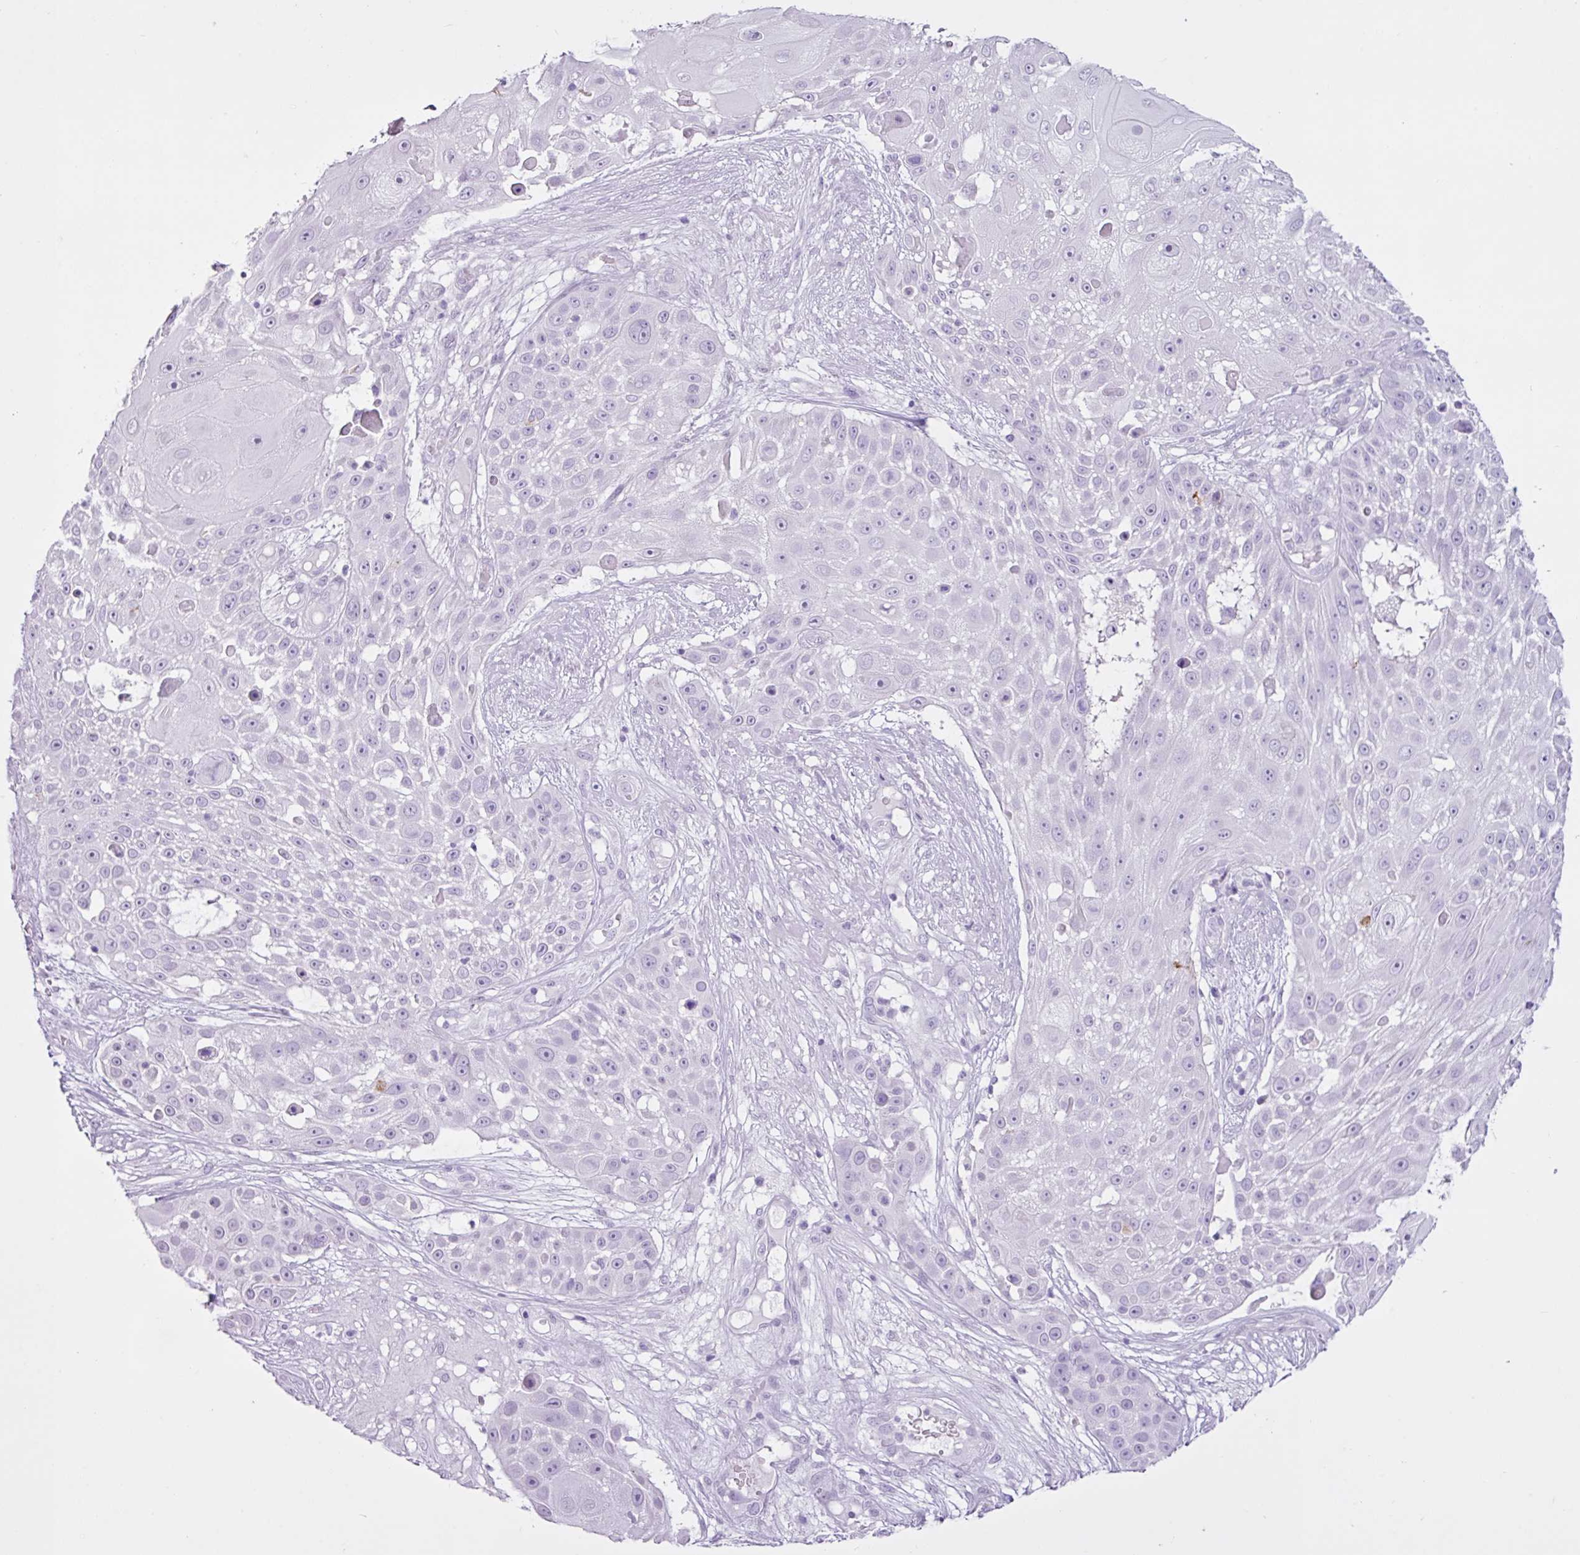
{"staining": {"intensity": "negative", "quantity": "none", "location": "none"}, "tissue": "skin cancer", "cell_type": "Tumor cells", "image_type": "cancer", "snomed": [{"axis": "morphology", "description": "Squamous cell carcinoma, NOS"}, {"axis": "topography", "description": "Skin"}], "caption": "Photomicrograph shows no significant protein staining in tumor cells of skin cancer. Nuclei are stained in blue.", "gene": "PGR", "patient": {"sex": "female", "age": 86}}